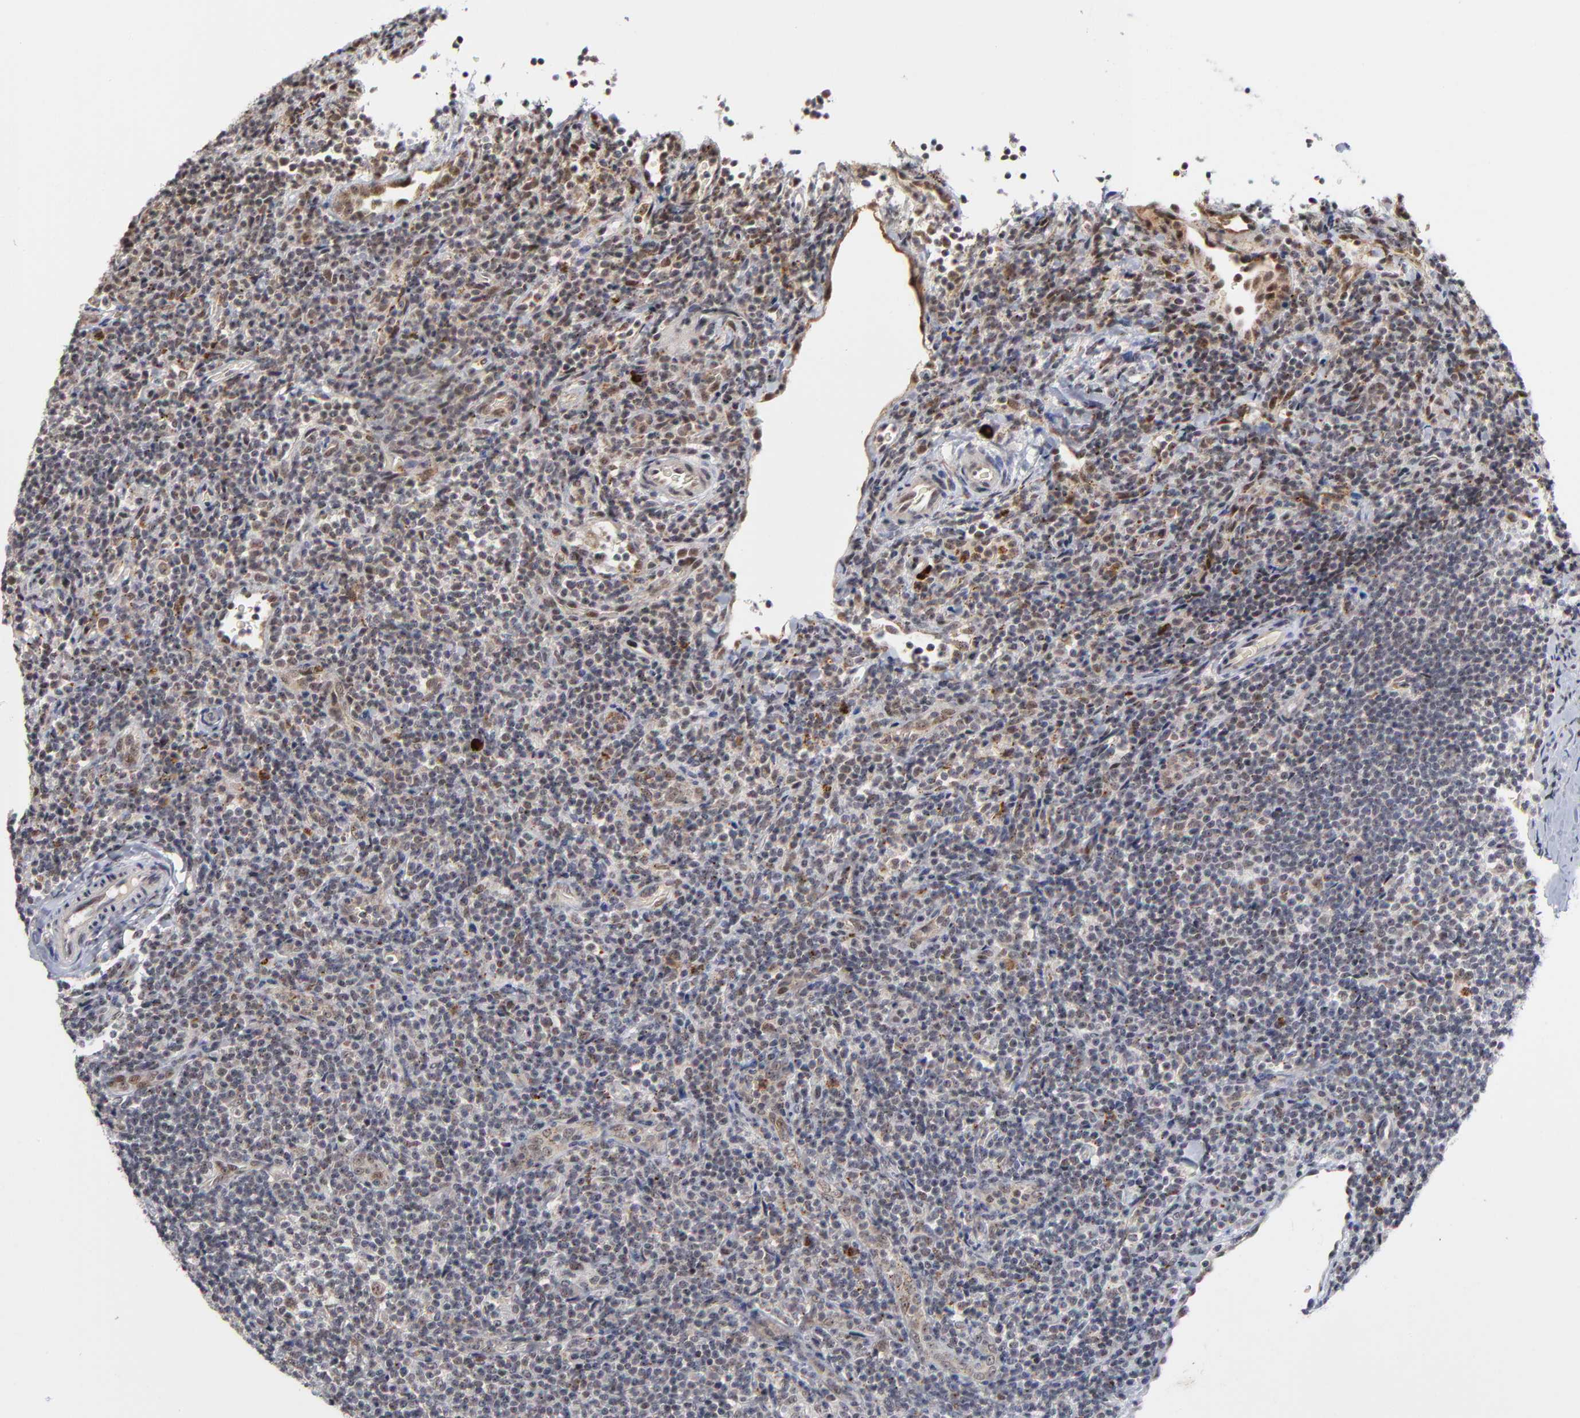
{"staining": {"intensity": "weak", "quantity": "<25%", "location": "nuclear"}, "tissue": "lymphoma", "cell_type": "Tumor cells", "image_type": "cancer", "snomed": [{"axis": "morphology", "description": "Malignant lymphoma, non-Hodgkin's type, Low grade"}, {"axis": "topography", "description": "Lymph node"}], "caption": "High magnification brightfield microscopy of lymphoma stained with DAB (brown) and counterstained with hematoxylin (blue): tumor cells show no significant positivity. Nuclei are stained in blue.", "gene": "ZNF419", "patient": {"sex": "female", "age": 76}}